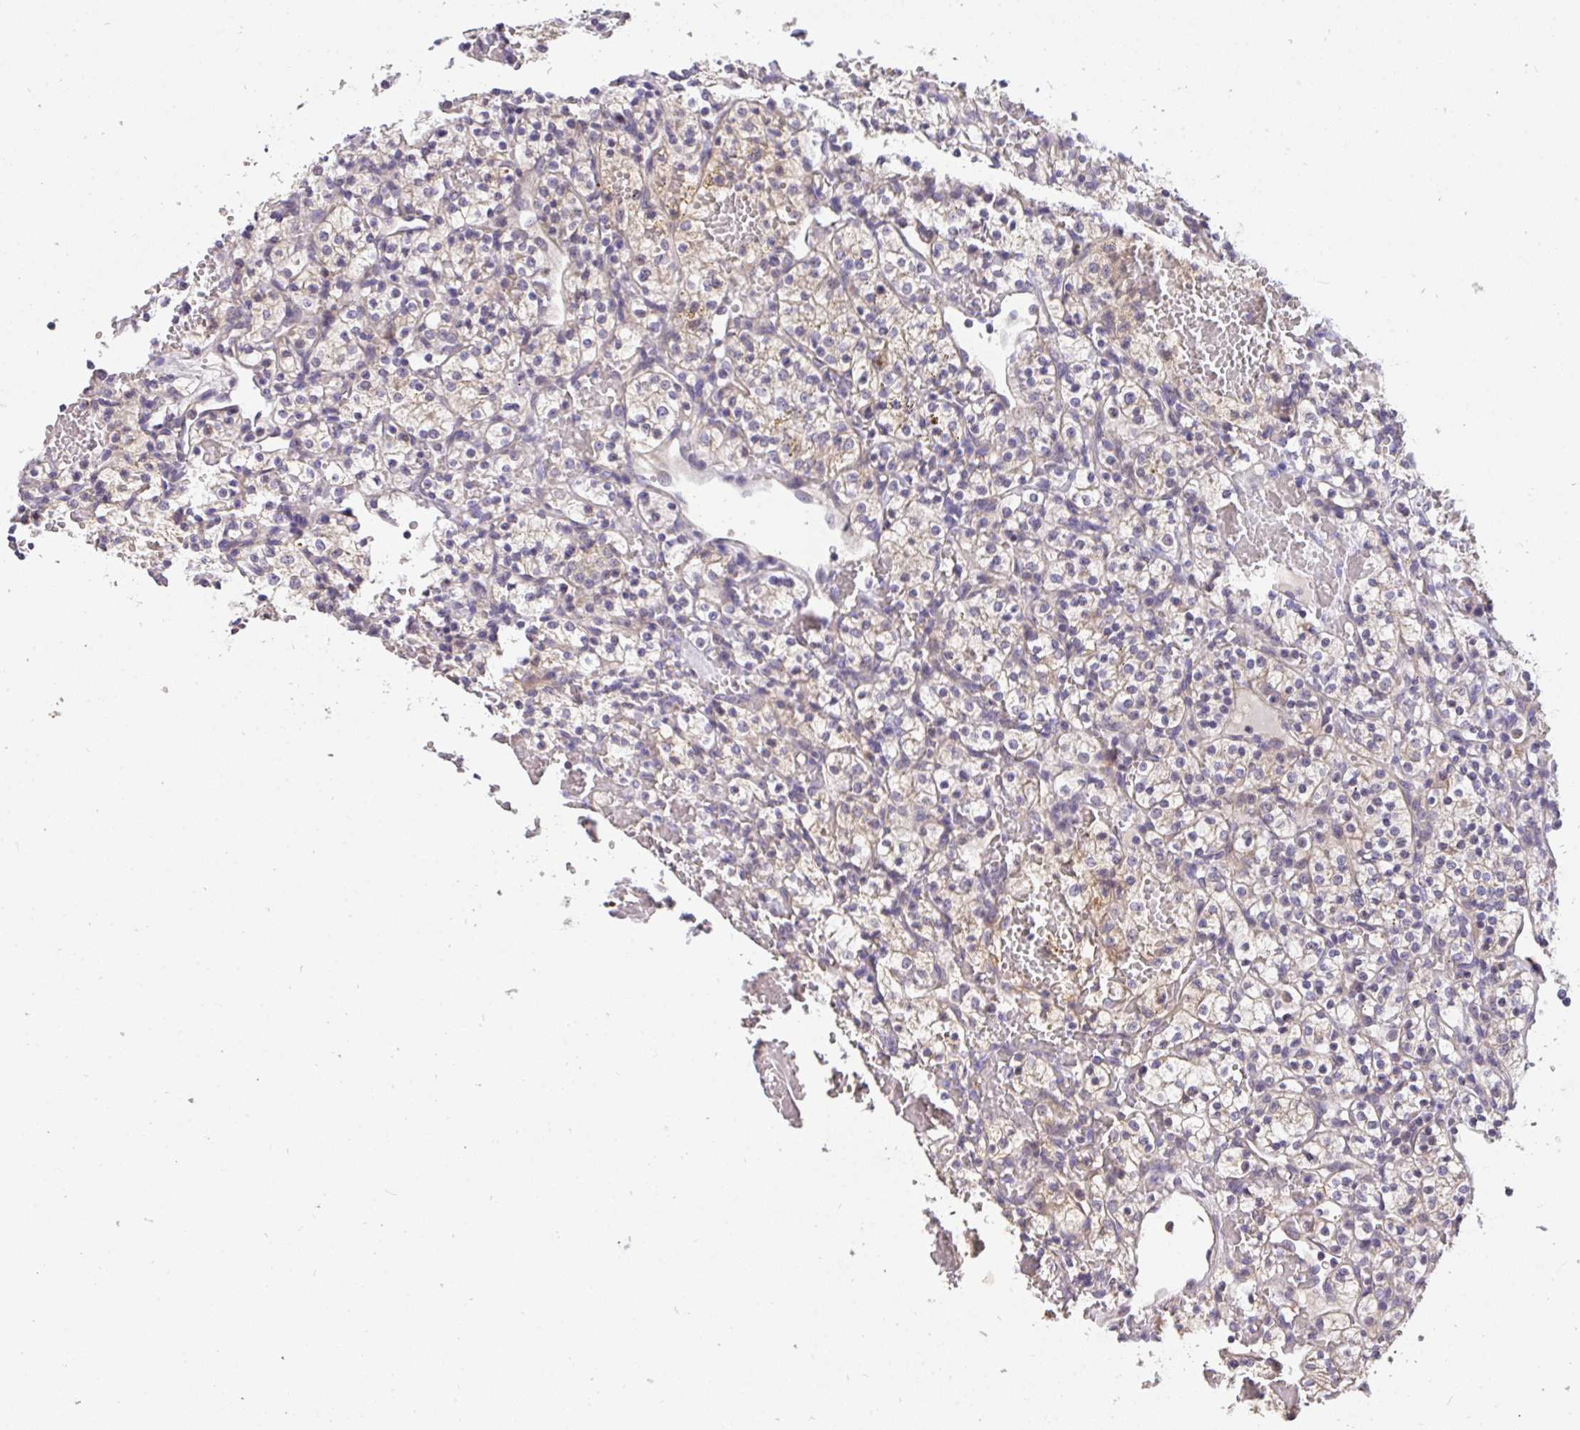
{"staining": {"intensity": "weak", "quantity": "25%-75%", "location": "cytoplasmic/membranous"}, "tissue": "renal cancer", "cell_type": "Tumor cells", "image_type": "cancer", "snomed": [{"axis": "morphology", "description": "Adenocarcinoma, NOS"}, {"axis": "topography", "description": "Kidney"}], "caption": "Tumor cells reveal low levels of weak cytoplasmic/membranous positivity in about 25%-75% of cells in human adenocarcinoma (renal).", "gene": "C19orf54", "patient": {"sex": "female", "age": 60}}